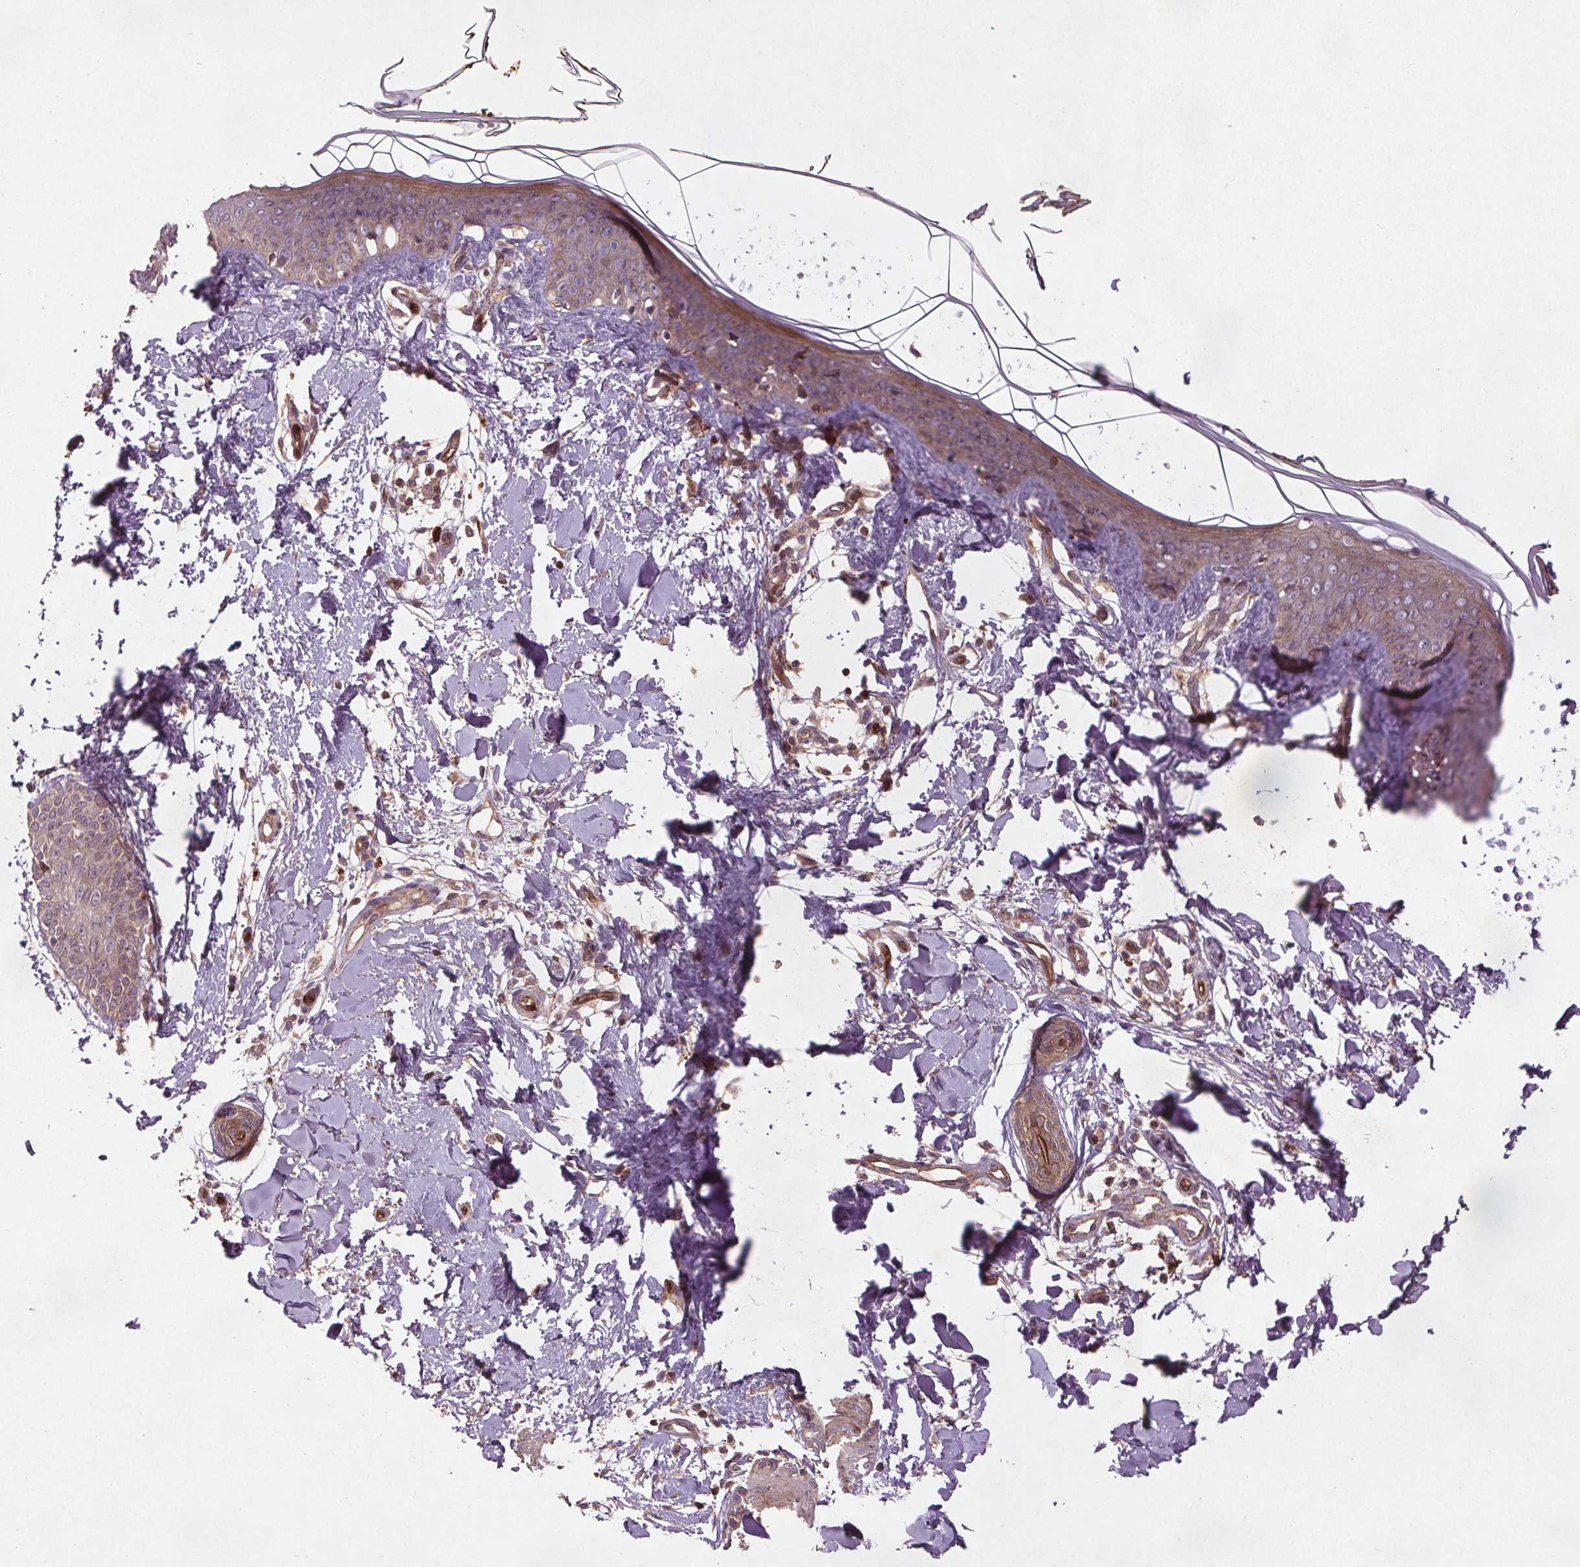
{"staining": {"intensity": "moderate", "quantity": "<25%", "location": "cytoplasmic/membranous"}, "tissue": "skin", "cell_type": "Fibroblasts", "image_type": "normal", "snomed": [{"axis": "morphology", "description": "Normal tissue, NOS"}, {"axis": "topography", "description": "Skin"}], "caption": "Skin stained with IHC displays moderate cytoplasmic/membranous positivity in about <25% of fibroblasts.", "gene": "SEC14L2", "patient": {"sex": "female", "age": 34}}